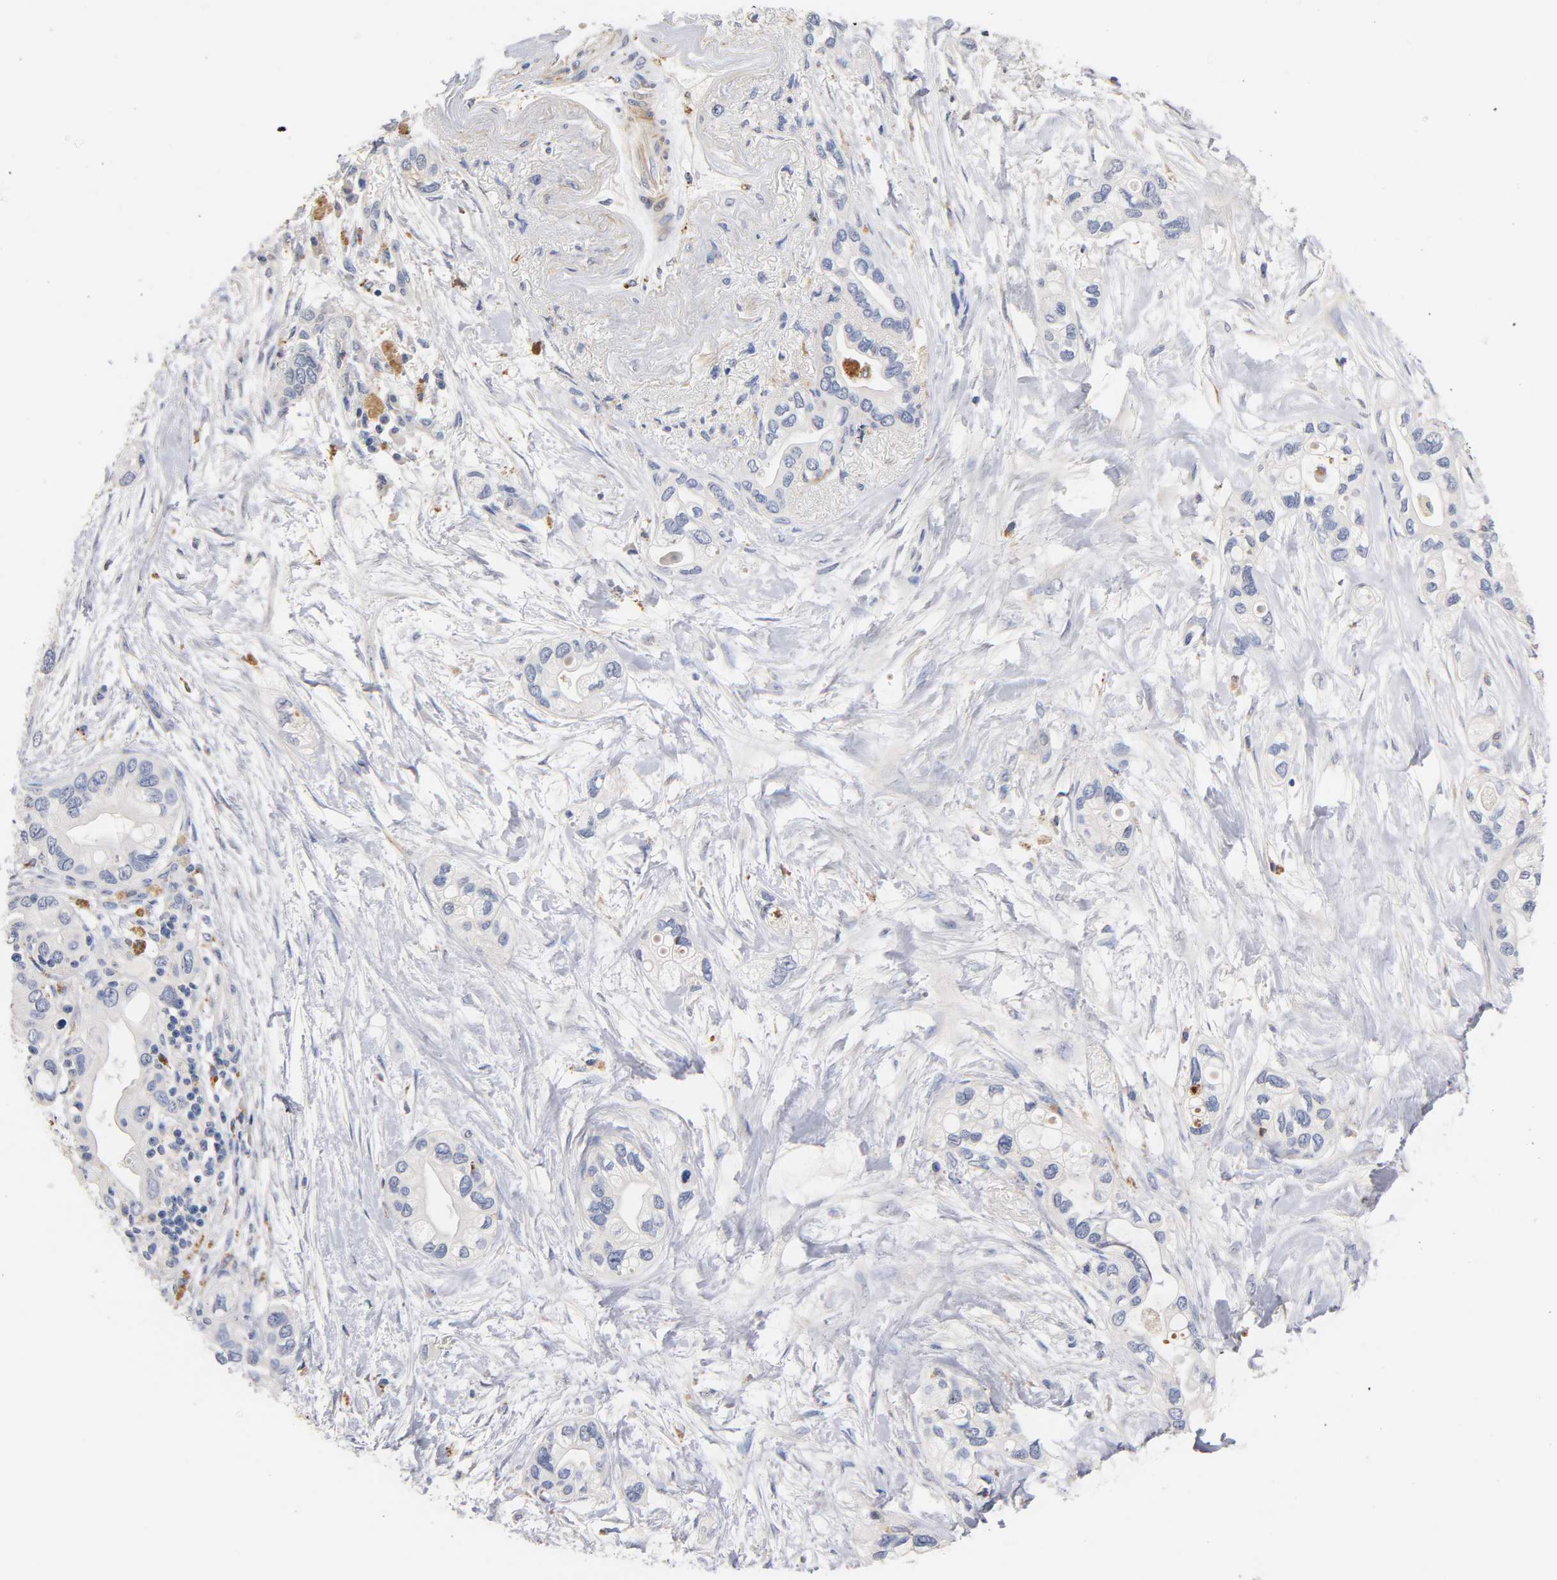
{"staining": {"intensity": "negative", "quantity": "none", "location": "none"}, "tissue": "pancreatic cancer", "cell_type": "Tumor cells", "image_type": "cancer", "snomed": [{"axis": "morphology", "description": "Adenocarcinoma, NOS"}, {"axis": "topography", "description": "Pancreas"}], "caption": "Adenocarcinoma (pancreatic) was stained to show a protein in brown. There is no significant staining in tumor cells.", "gene": "SEMA5A", "patient": {"sex": "female", "age": 77}}